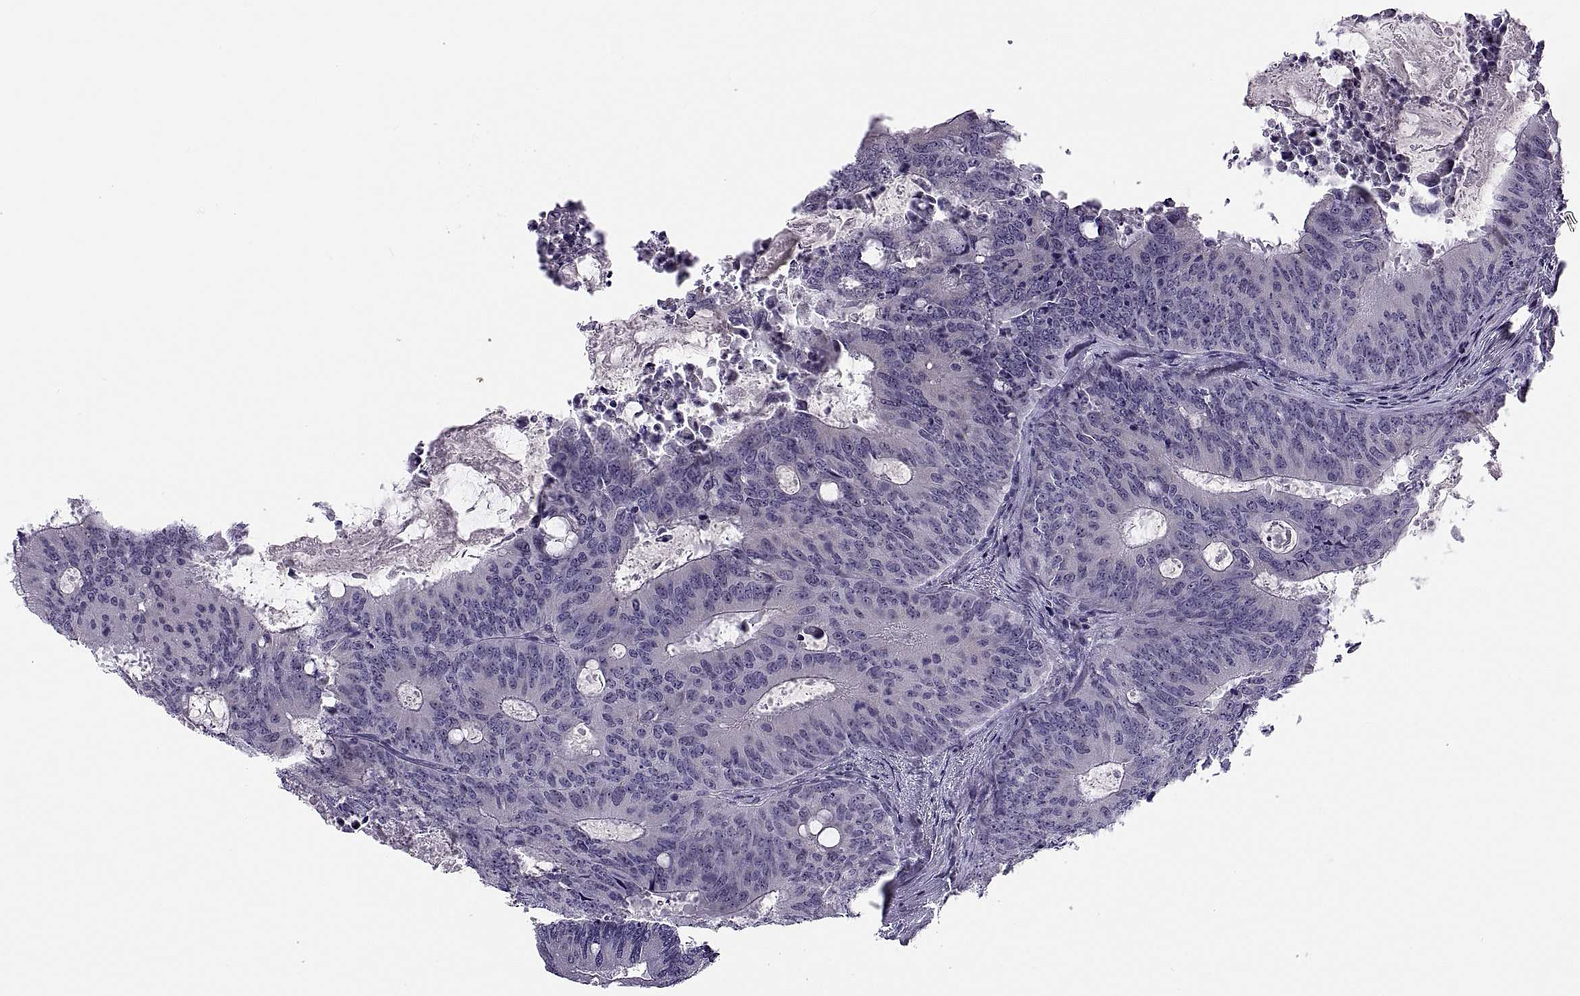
{"staining": {"intensity": "negative", "quantity": "none", "location": "none"}, "tissue": "colorectal cancer", "cell_type": "Tumor cells", "image_type": "cancer", "snomed": [{"axis": "morphology", "description": "Adenocarcinoma, NOS"}, {"axis": "topography", "description": "Colon"}], "caption": "Protein analysis of colorectal cancer reveals no significant positivity in tumor cells.", "gene": "MAGEB1", "patient": {"sex": "male", "age": 67}}